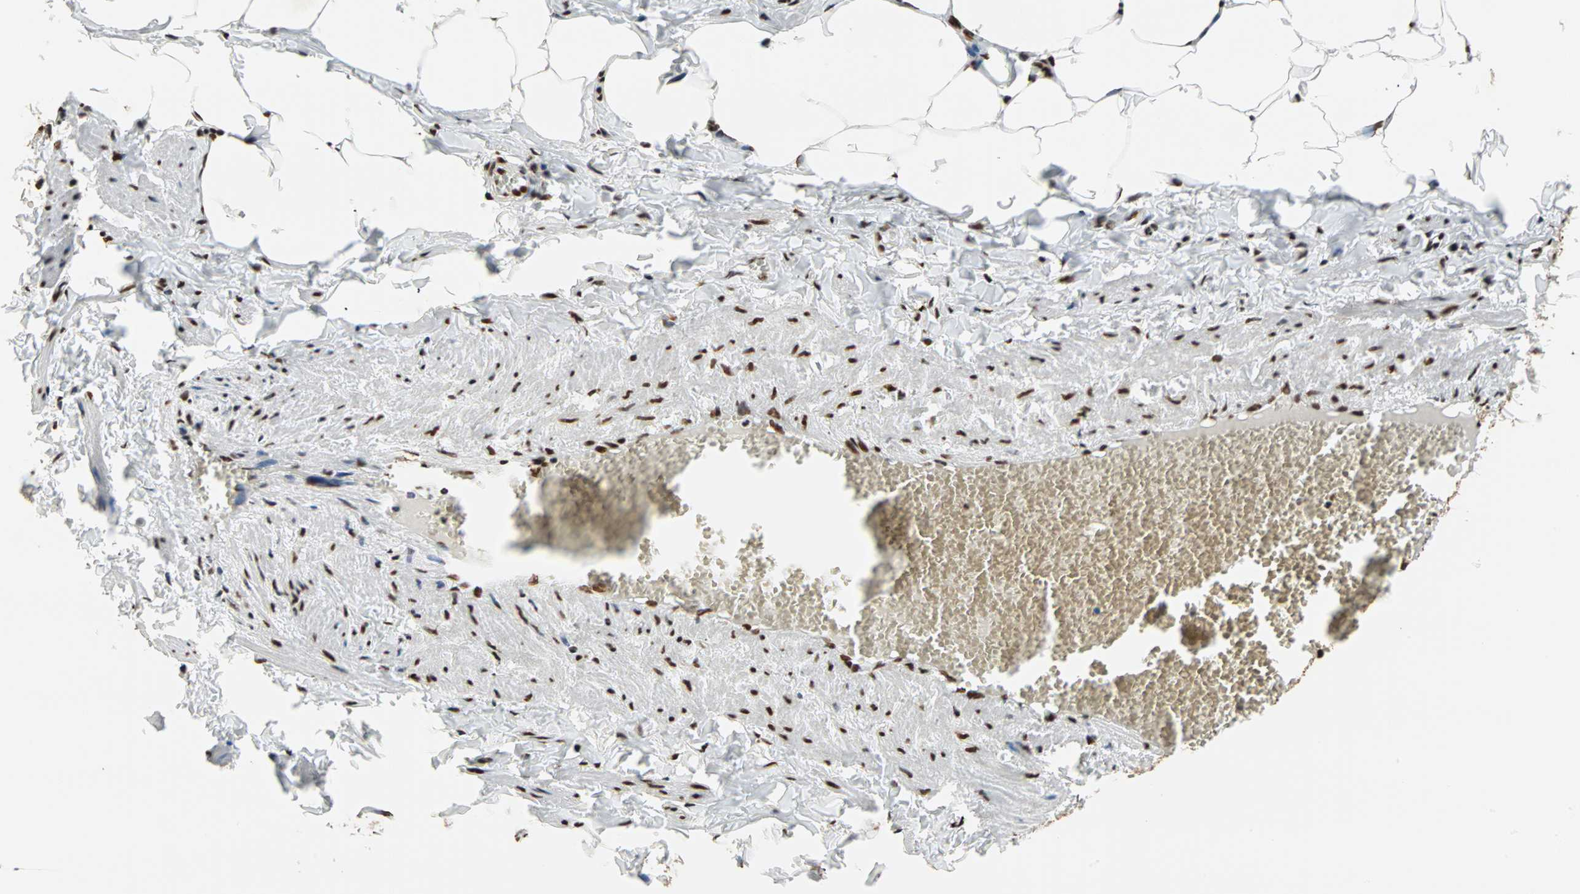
{"staining": {"intensity": "strong", "quantity": ">75%", "location": "cytoplasmic/membranous,nuclear"}, "tissue": "adipose tissue", "cell_type": "Adipocytes", "image_type": "normal", "snomed": [{"axis": "morphology", "description": "Normal tissue, NOS"}, {"axis": "topography", "description": "Vascular tissue"}], "caption": "Adipose tissue stained with IHC reveals strong cytoplasmic/membranous,nuclear positivity in about >75% of adipocytes.", "gene": "ILF2", "patient": {"sex": "male", "age": 41}}